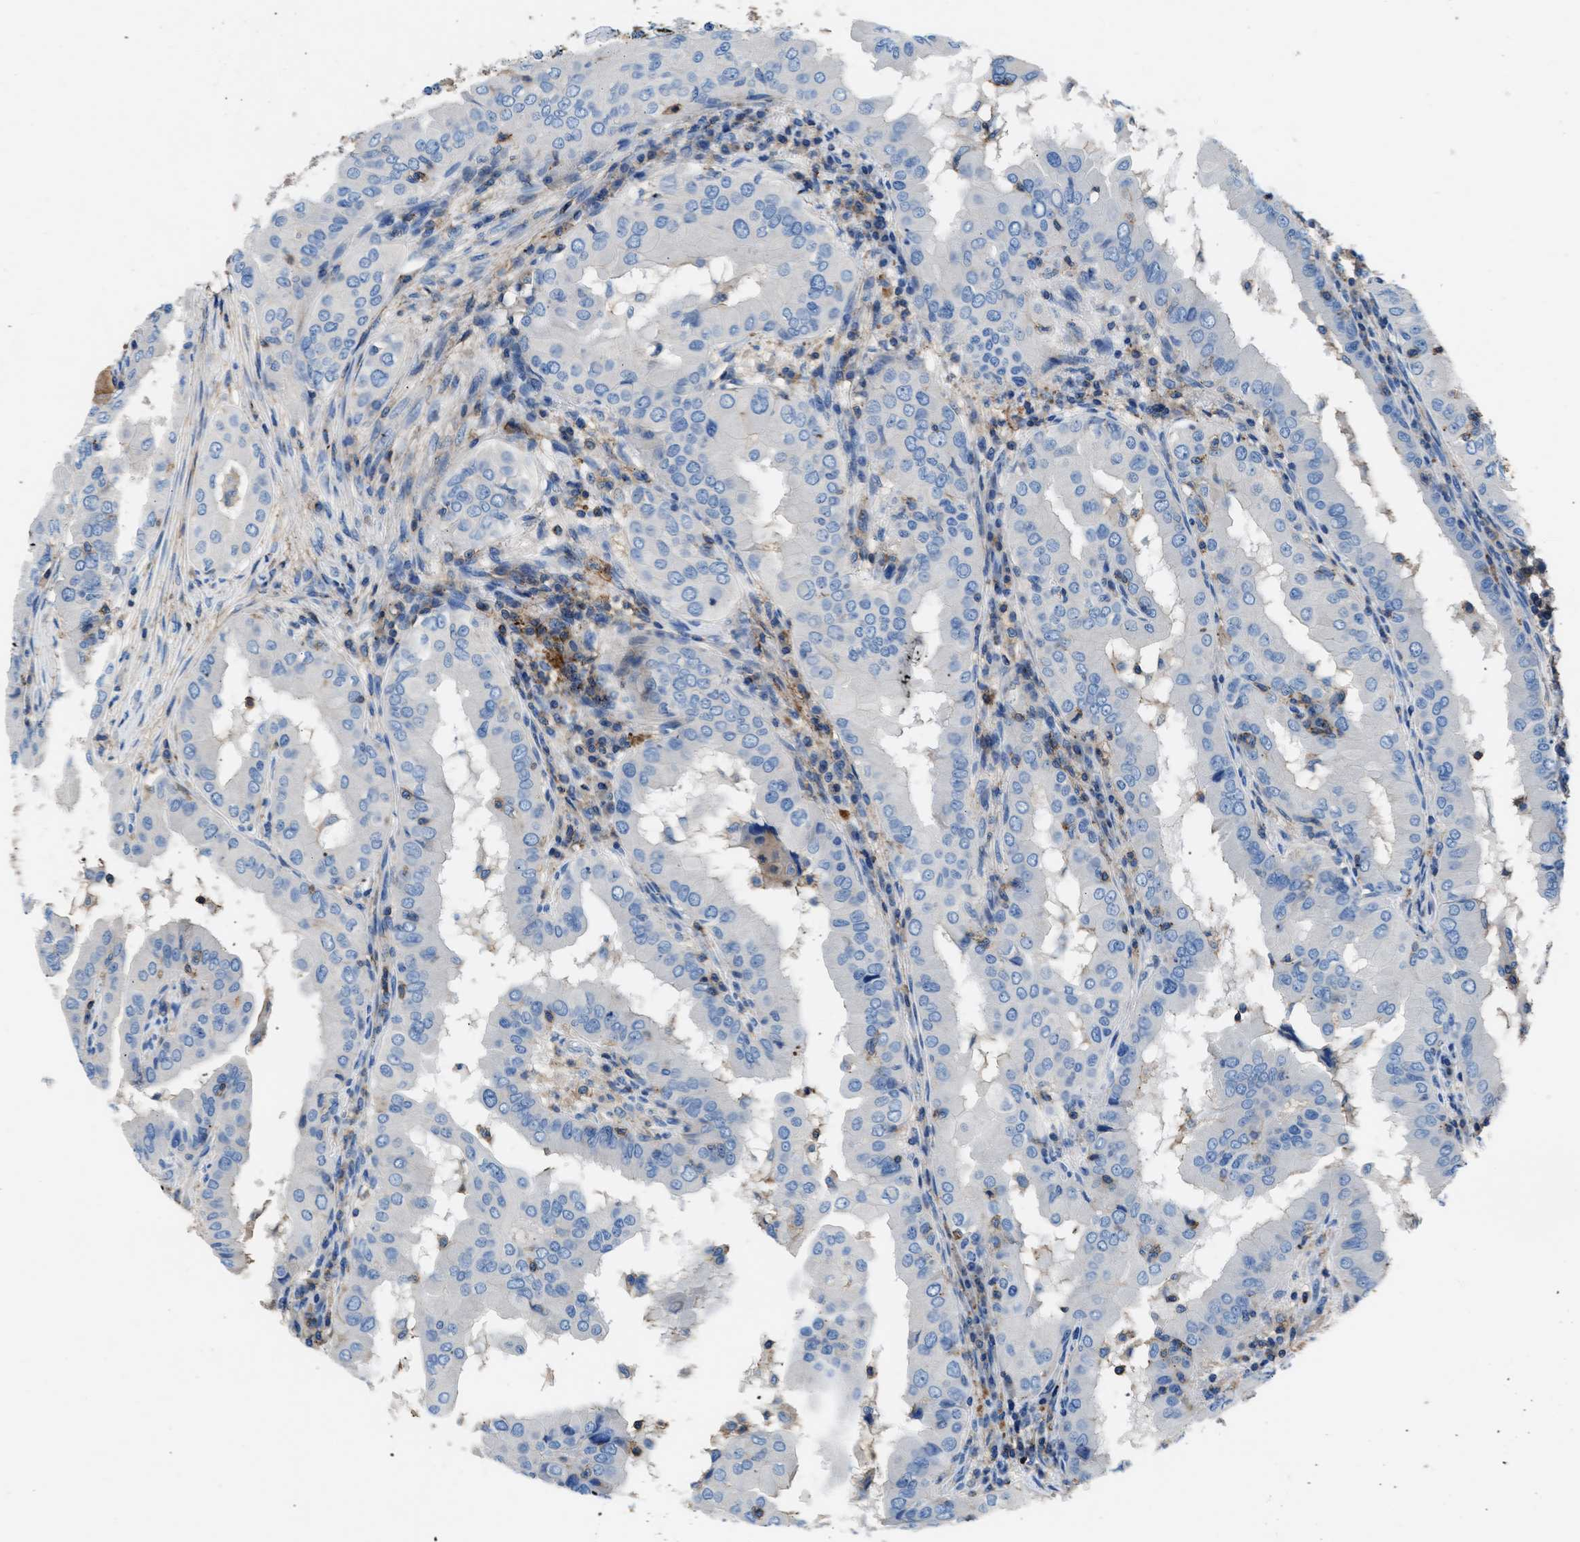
{"staining": {"intensity": "negative", "quantity": "none", "location": "none"}, "tissue": "thyroid cancer", "cell_type": "Tumor cells", "image_type": "cancer", "snomed": [{"axis": "morphology", "description": "Papillary adenocarcinoma, NOS"}, {"axis": "topography", "description": "Thyroid gland"}], "caption": "This is a micrograph of IHC staining of thyroid cancer (papillary adenocarcinoma), which shows no staining in tumor cells. Nuclei are stained in blue.", "gene": "KCNQ4", "patient": {"sex": "male", "age": 33}}